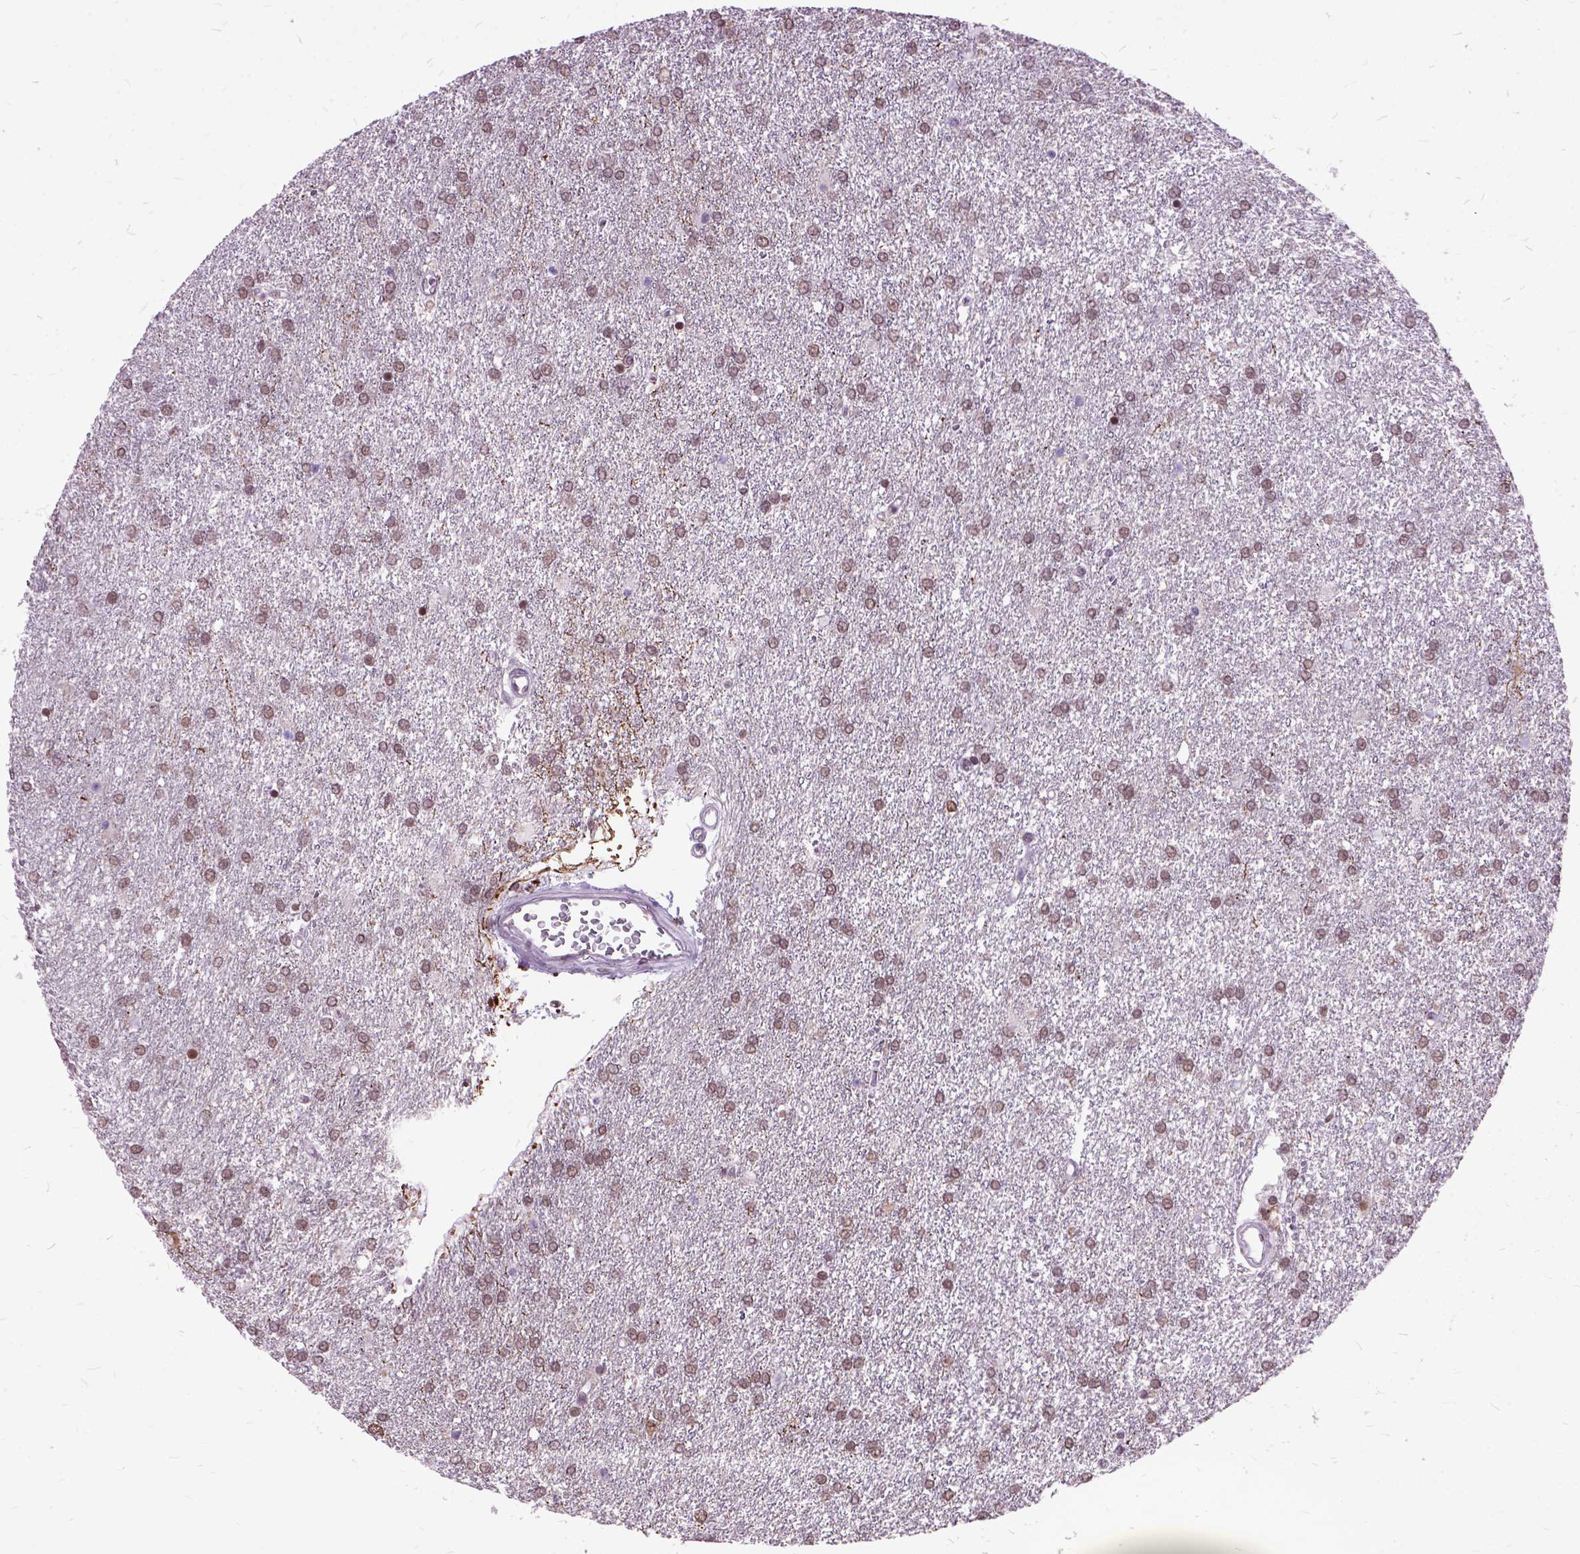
{"staining": {"intensity": "negative", "quantity": "none", "location": "none"}, "tissue": "glioma", "cell_type": "Tumor cells", "image_type": "cancer", "snomed": [{"axis": "morphology", "description": "Glioma, malignant, High grade"}, {"axis": "topography", "description": "Brain"}], "caption": "Human high-grade glioma (malignant) stained for a protein using immunohistochemistry reveals no expression in tumor cells.", "gene": "ORC5", "patient": {"sex": "female", "age": 61}}